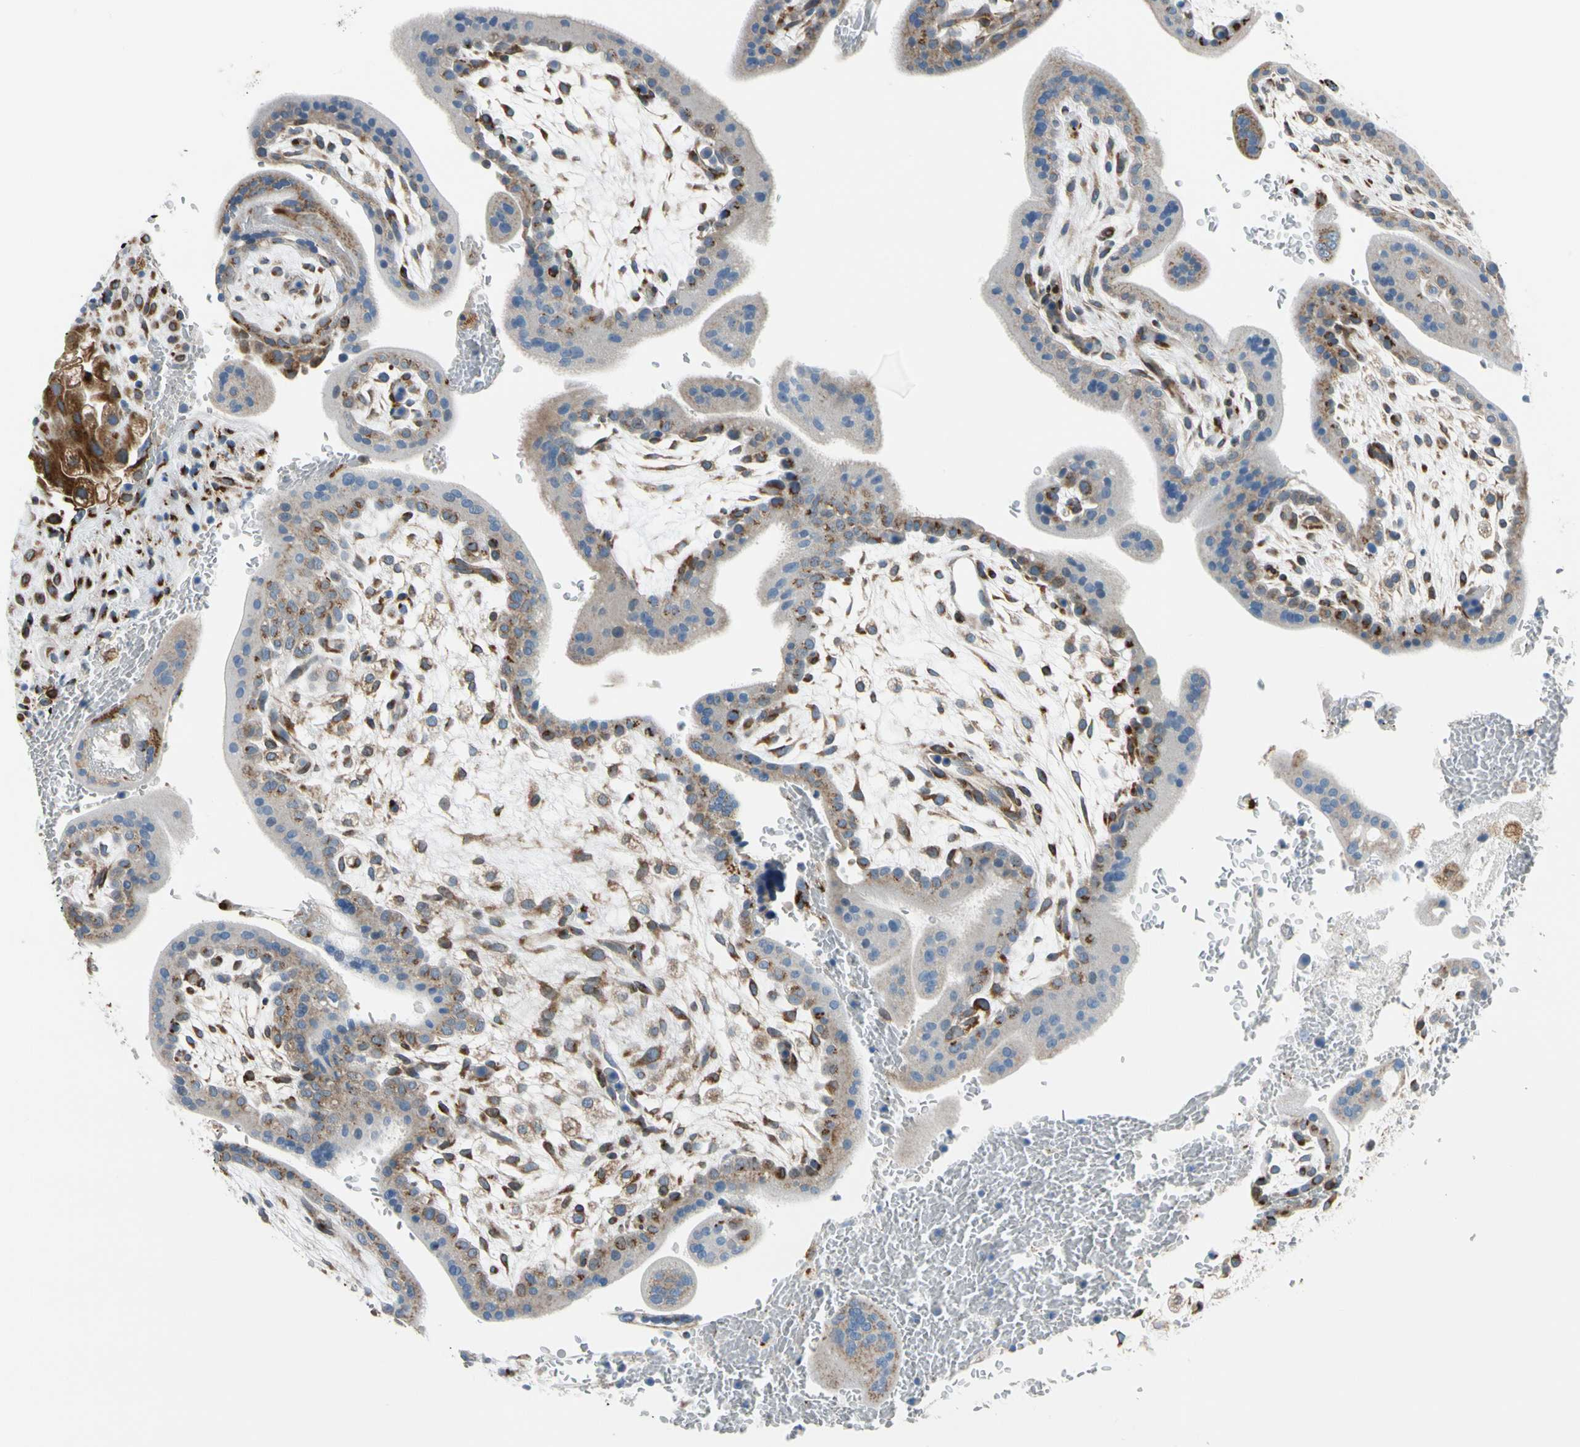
{"staining": {"intensity": "strong", "quantity": ">75%", "location": "cytoplasmic/membranous"}, "tissue": "placenta", "cell_type": "Decidual cells", "image_type": "normal", "snomed": [{"axis": "morphology", "description": "Normal tissue, NOS"}, {"axis": "topography", "description": "Placenta"}], "caption": "A brown stain labels strong cytoplasmic/membranous staining of a protein in decidual cells of benign placenta.", "gene": "NUCB1", "patient": {"sex": "female", "age": 35}}